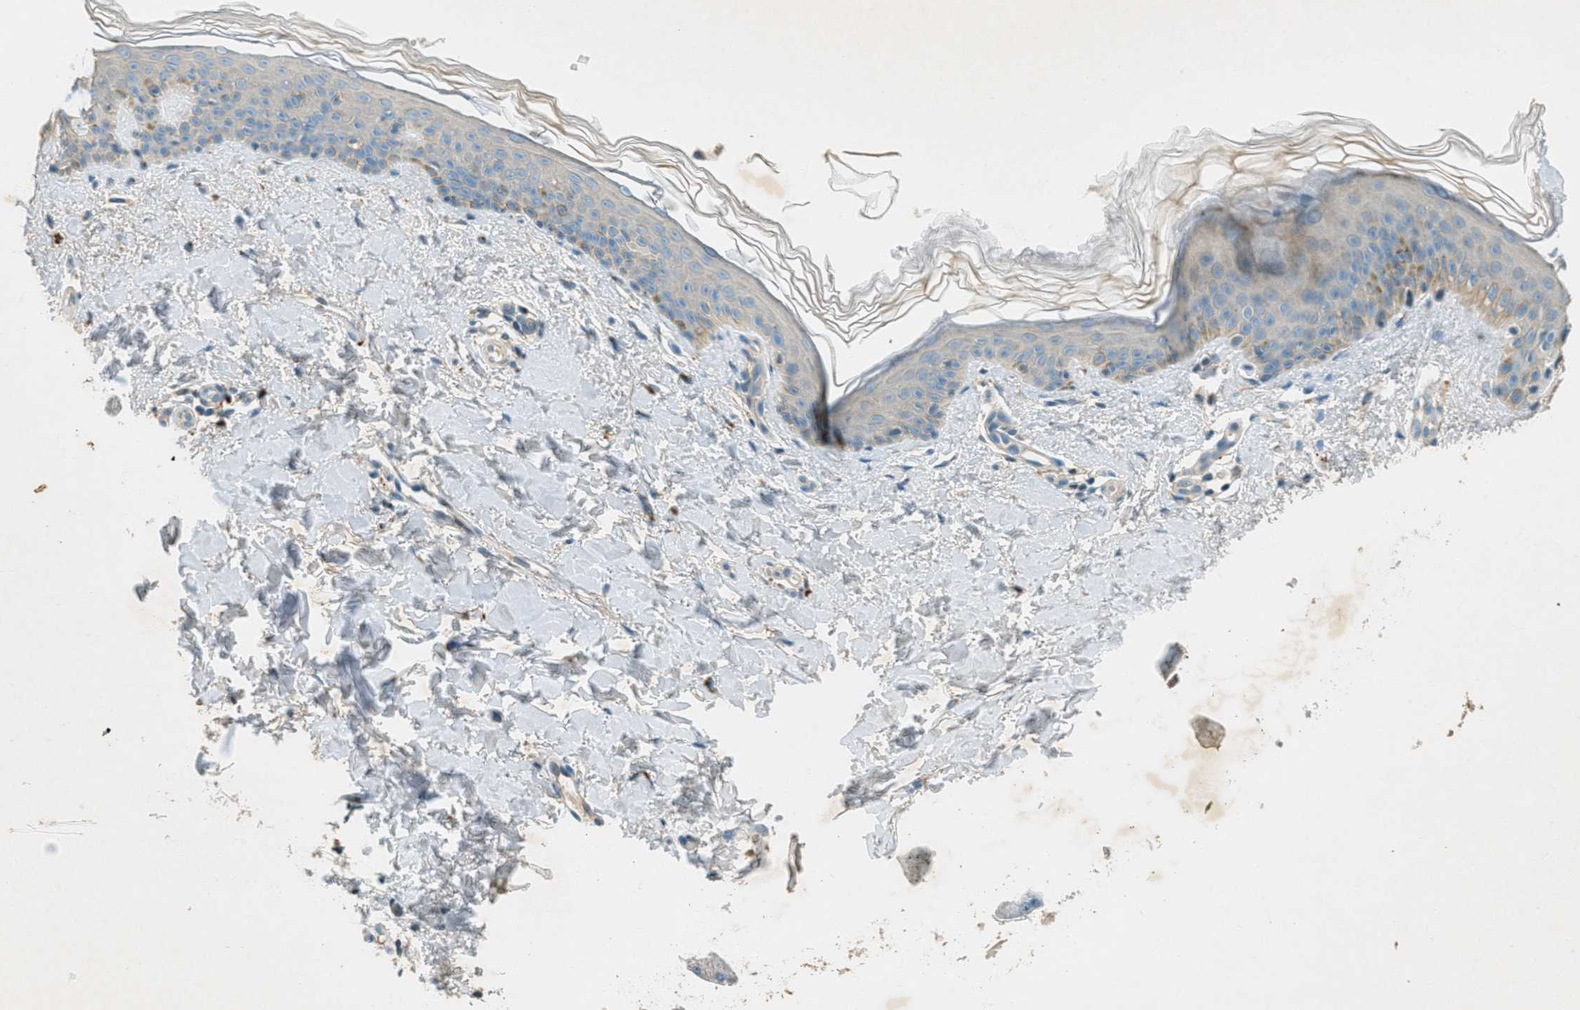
{"staining": {"intensity": "negative", "quantity": "none", "location": "none"}, "tissue": "skin", "cell_type": "Fibroblasts", "image_type": "normal", "snomed": [{"axis": "morphology", "description": "Normal tissue, NOS"}, {"axis": "topography", "description": "Skin"}], "caption": "Normal skin was stained to show a protein in brown. There is no significant expression in fibroblasts. (Brightfield microscopy of DAB (3,3'-diaminobenzidine) immunohistochemistry at high magnification).", "gene": "NUDT4B", "patient": {"sex": "male", "age": 40}}